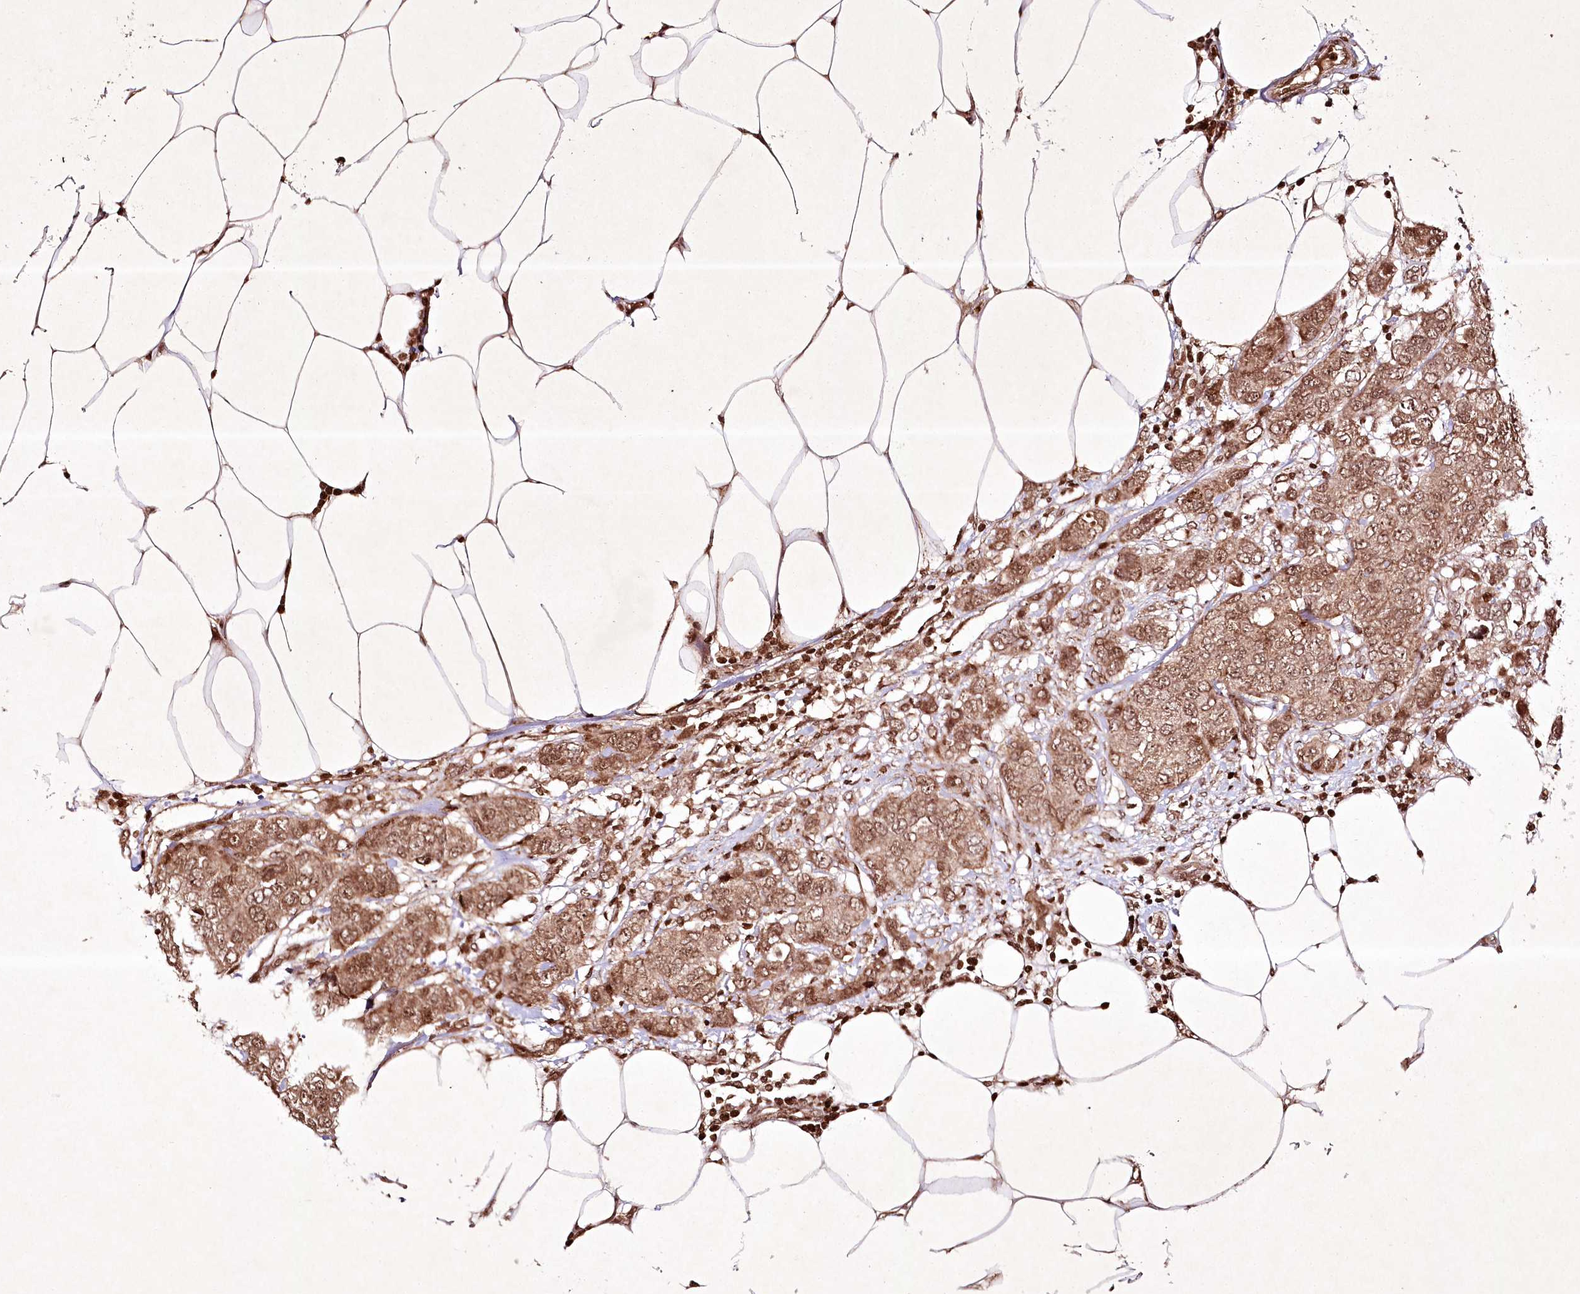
{"staining": {"intensity": "moderate", "quantity": ">75%", "location": "cytoplasmic/membranous,nuclear"}, "tissue": "breast cancer", "cell_type": "Tumor cells", "image_type": "cancer", "snomed": [{"axis": "morphology", "description": "Duct carcinoma"}, {"axis": "topography", "description": "Breast"}], "caption": "High-magnification brightfield microscopy of breast intraductal carcinoma stained with DAB (brown) and counterstained with hematoxylin (blue). tumor cells exhibit moderate cytoplasmic/membranous and nuclear positivity is appreciated in about>75% of cells.", "gene": "CARM1", "patient": {"sex": "female", "age": 50}}